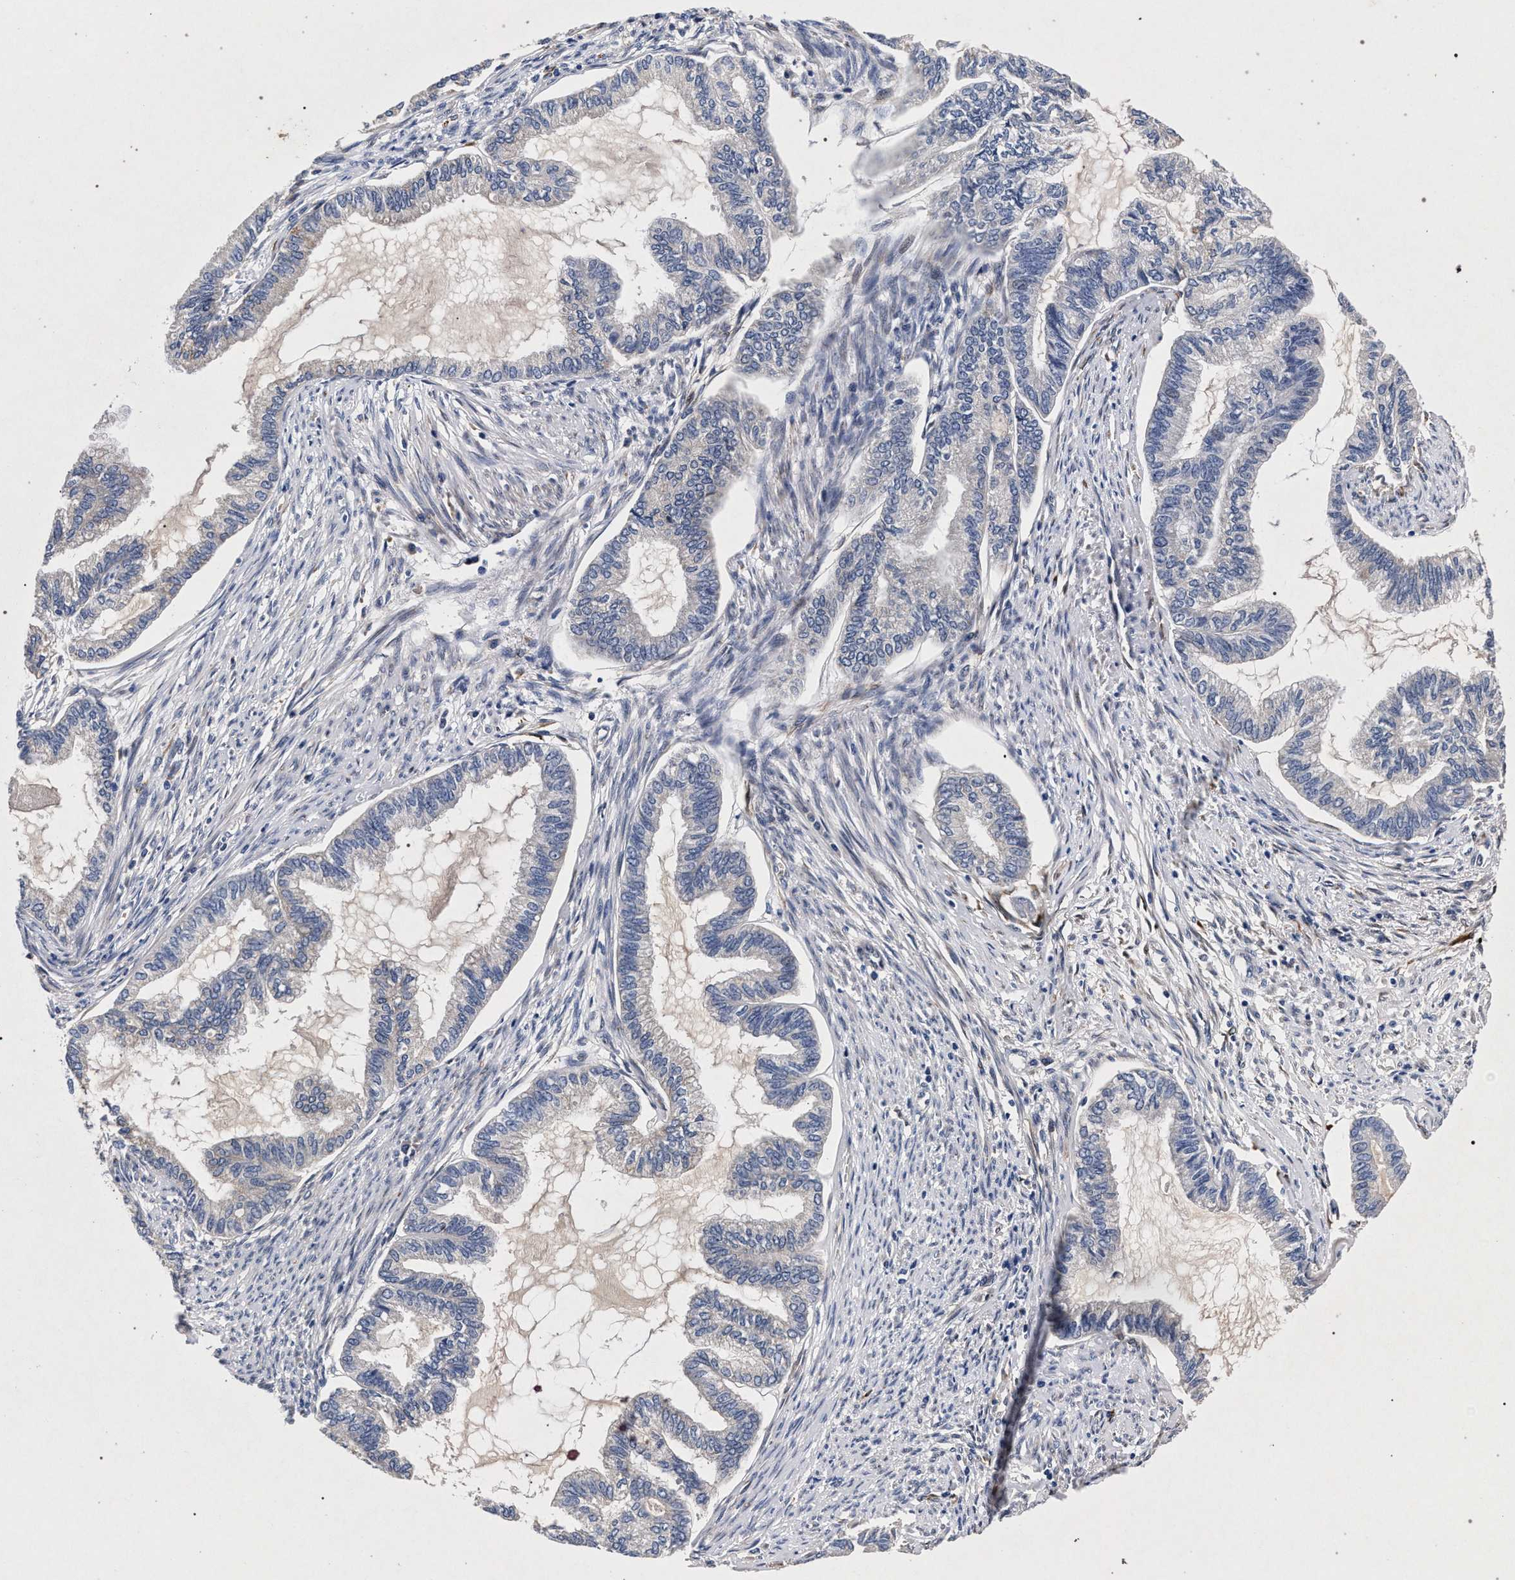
{"staining": {"intensity": "negative", "quantity": "none", "location": "none"}, "tissue": "endometrial cancer", "cell_type": "Tumor cells", "image_type": "cancer", "snomed": [{"axis": "morphology", "description": "Adenocarcinoma, NOS"}, {"axis": "topography", "description": "Endometrium"}], "caption": "Immunohistochemistry micrograph of human endometrial cancer stained for a protein (brown), which displays no positivity in tumor cells. (DAB (3,3'-diaminobenzidine) immunohistochemistry with hematoxylin counter stain).", "gene": "NEK7", "patient": {"sex": "female", "age": 86}}